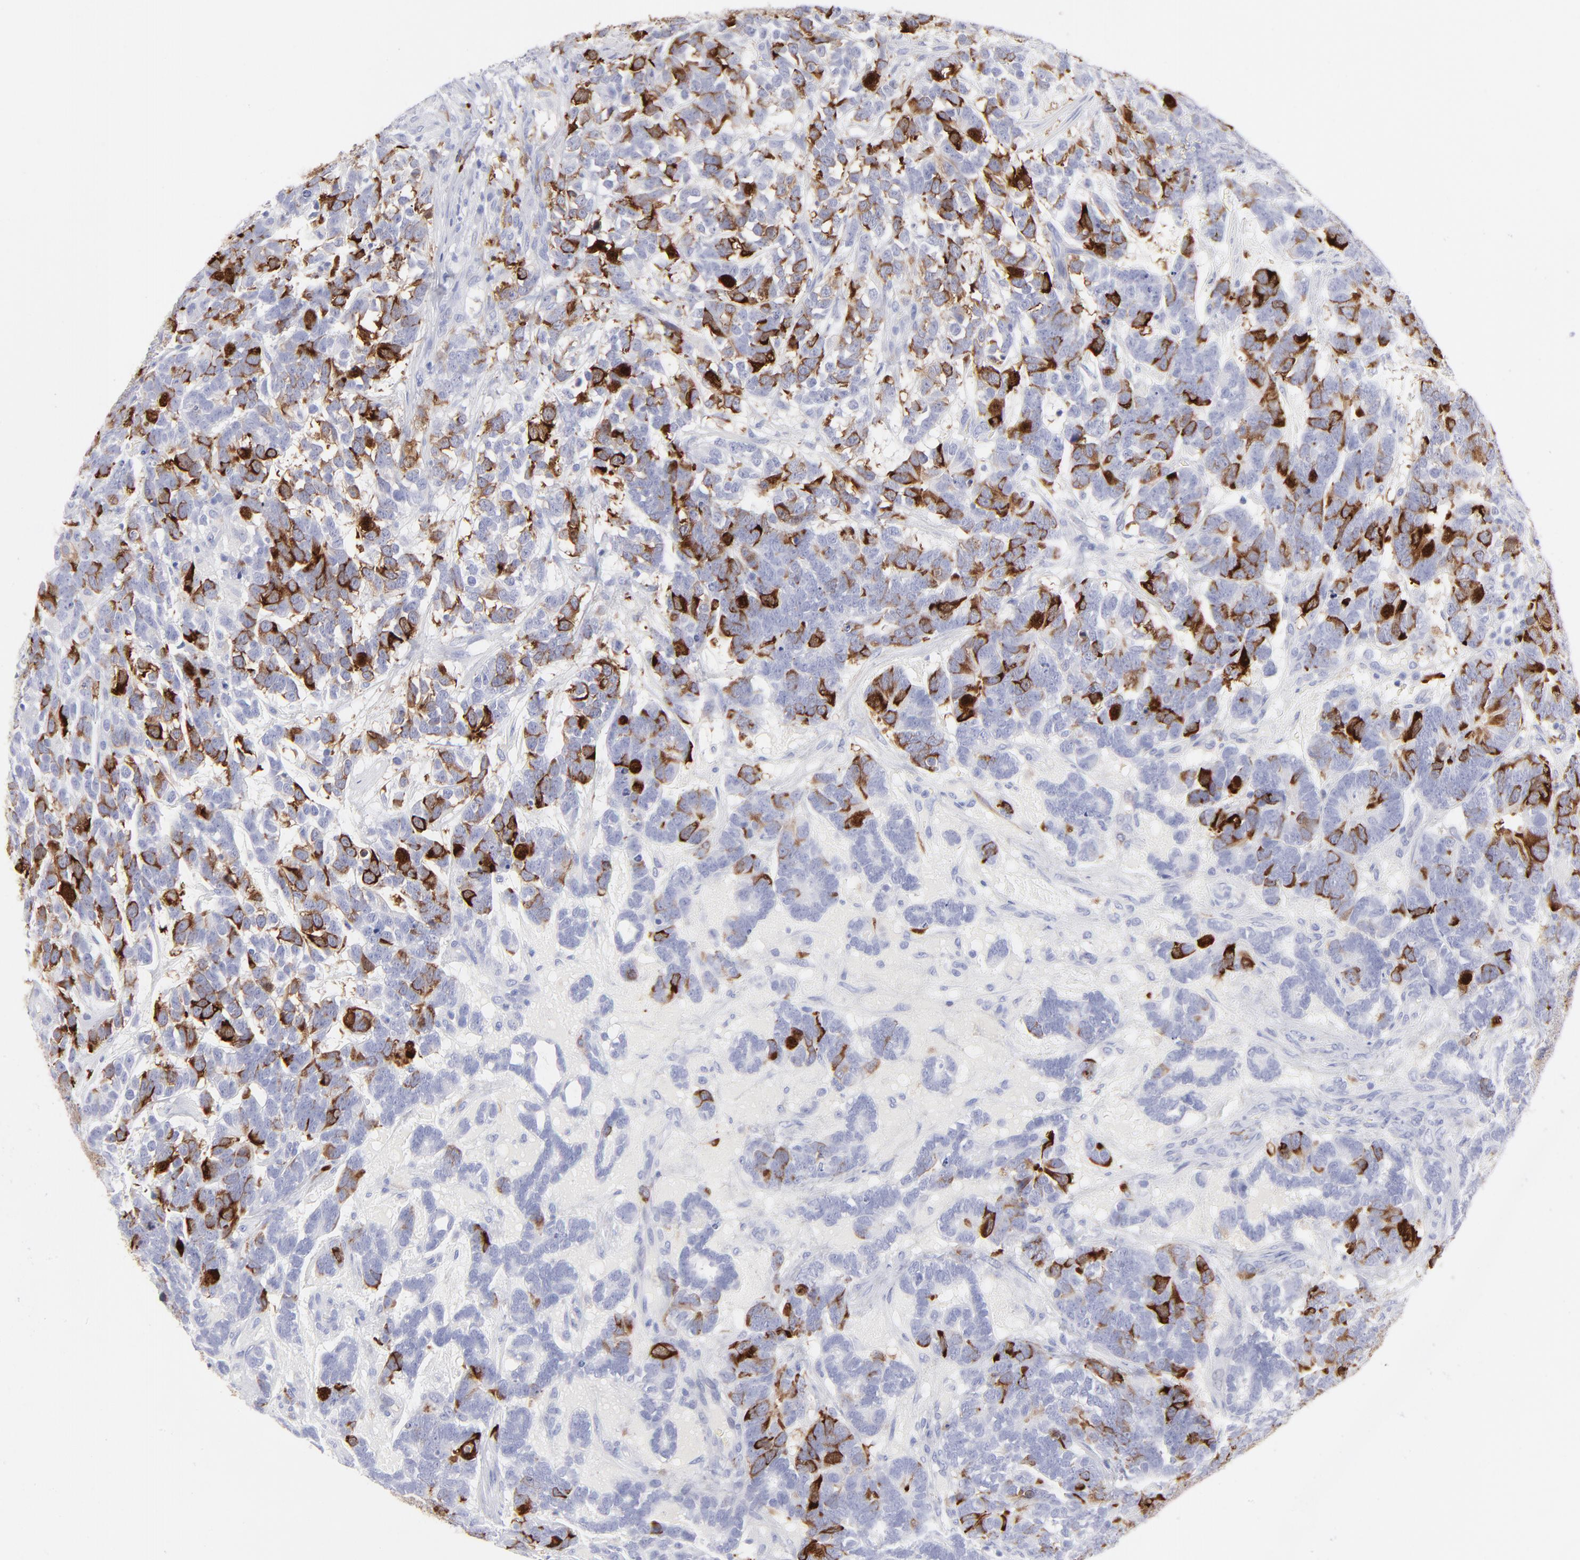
{"staining": {"intensity": "moderate", "quantity": "25%-75%", "location": "cytoplasmic/membranous"}, "tissue": "testis cancer", "cell_type": "Tumor cells", "image_type": "cancer", "snomed": [{"axis": "morphology", "description": "Carcinoma, Embryonal, NOS"}, {"axis": "topography", "description": "Testis"}], "caption": "Testis embryonal carcinoma was stained to show a protein in brown. There is medium levels of moderate cytoplasmic/membranous positivity in about 25%-75% of tumor cells.", "gene": "CCNB1", "patient": {"sex": "male", "age": 26}}